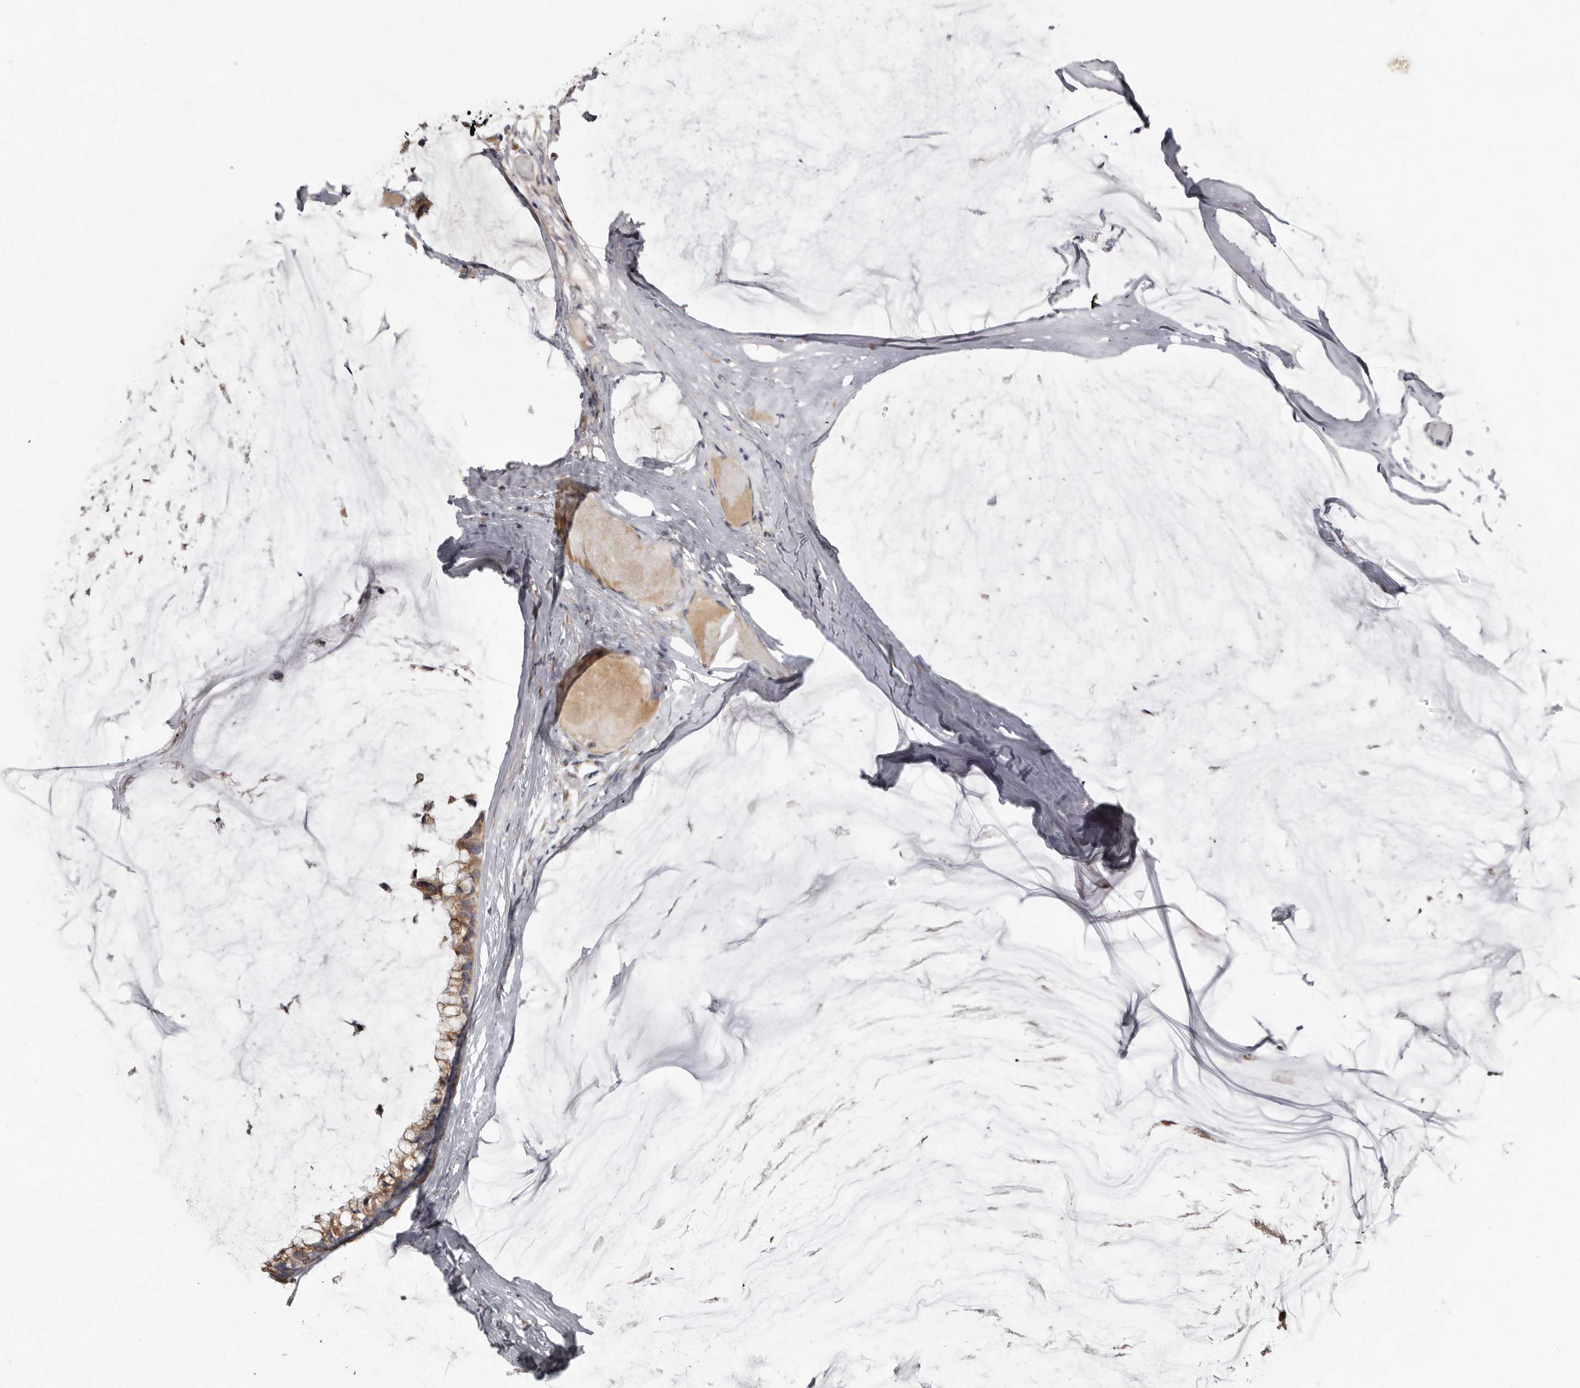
{"staining": {"intensity": "moderate", "quantity": ">75%", "location": "cytoplasmic/membranous"}, "tissue": "ovarian cancer", "cell_type": "Tumor cells", "image_type": "cancer", "snomed": [{"axis": "morphology", "description": "Cystadenocarcinoma, mucinous, NOS"}, {"axis": "topography", "description": "Ovary"}], "caption": "Ovarian mucinous cystadenocarcinoma stained for a protein demonstrates moderate cytoplasmic/membranous positivity in tumor cells.", "gene": "ASIC5", "patient": {"sex": "female", "age": 39}}